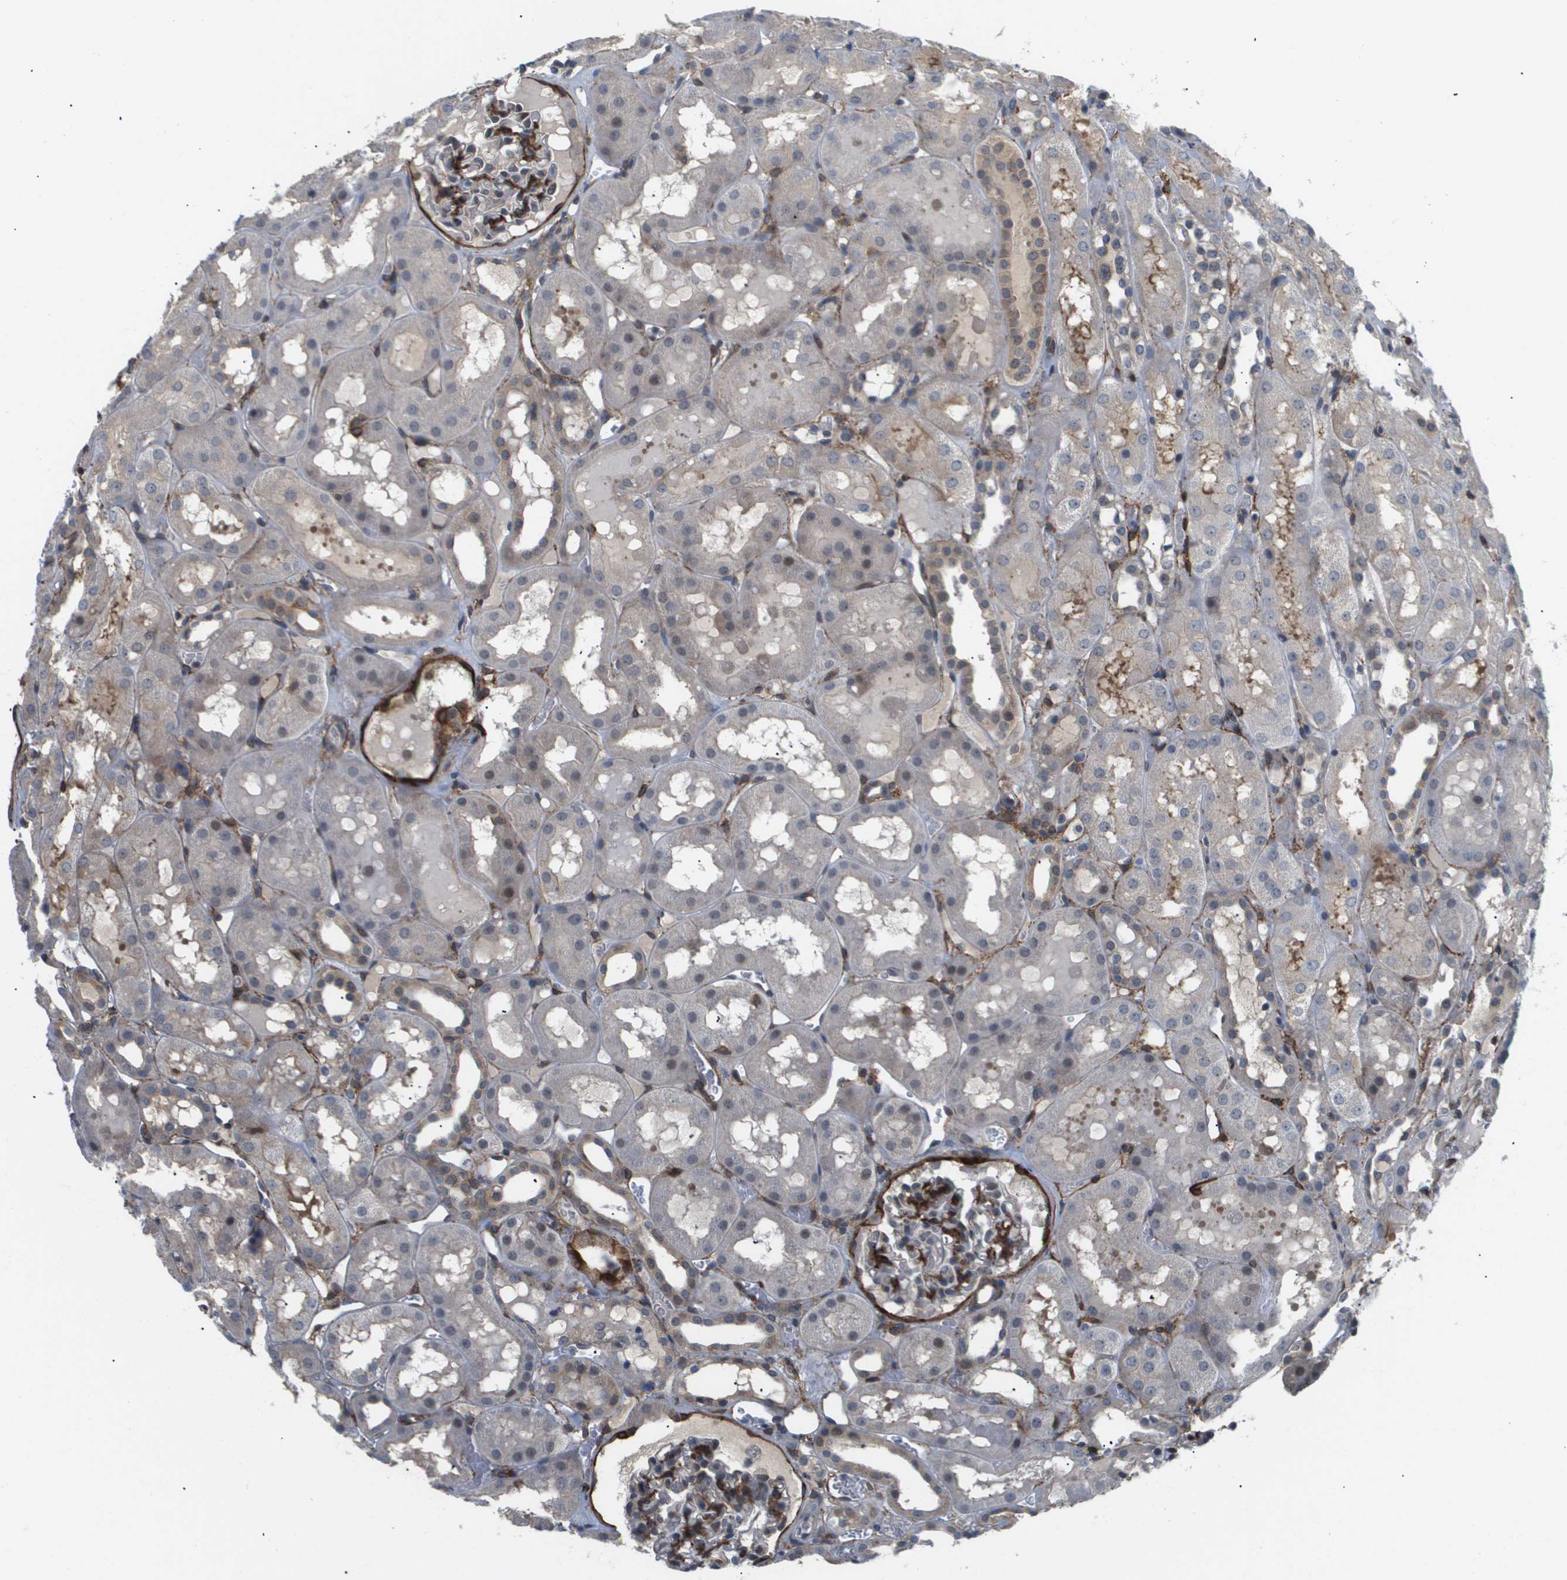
{"staining": {"intensity": "moderate", "quantity": "<25%", "location": "cytoplasmic/membranous"}, "tissue": "kidney", "cell_type": "Cells in glomeruli", "image_type": "normal", "snomed": [{"axis": "morphology", "description": "Normal tissue, NOS"}, {"axis": "topography", "description": "Kidney"}, {"axis": "topography", "description": "Urinary bladder"}], "caption": "Immunohistochemistry (IHC) of benign human kidney demonstrates low levels of moderate cytoplasmic/membranous expression in approximately <25% of cells in glomeruli.", "gene": "OTUD5", "patient": {"sex": "male", "age": 16}}